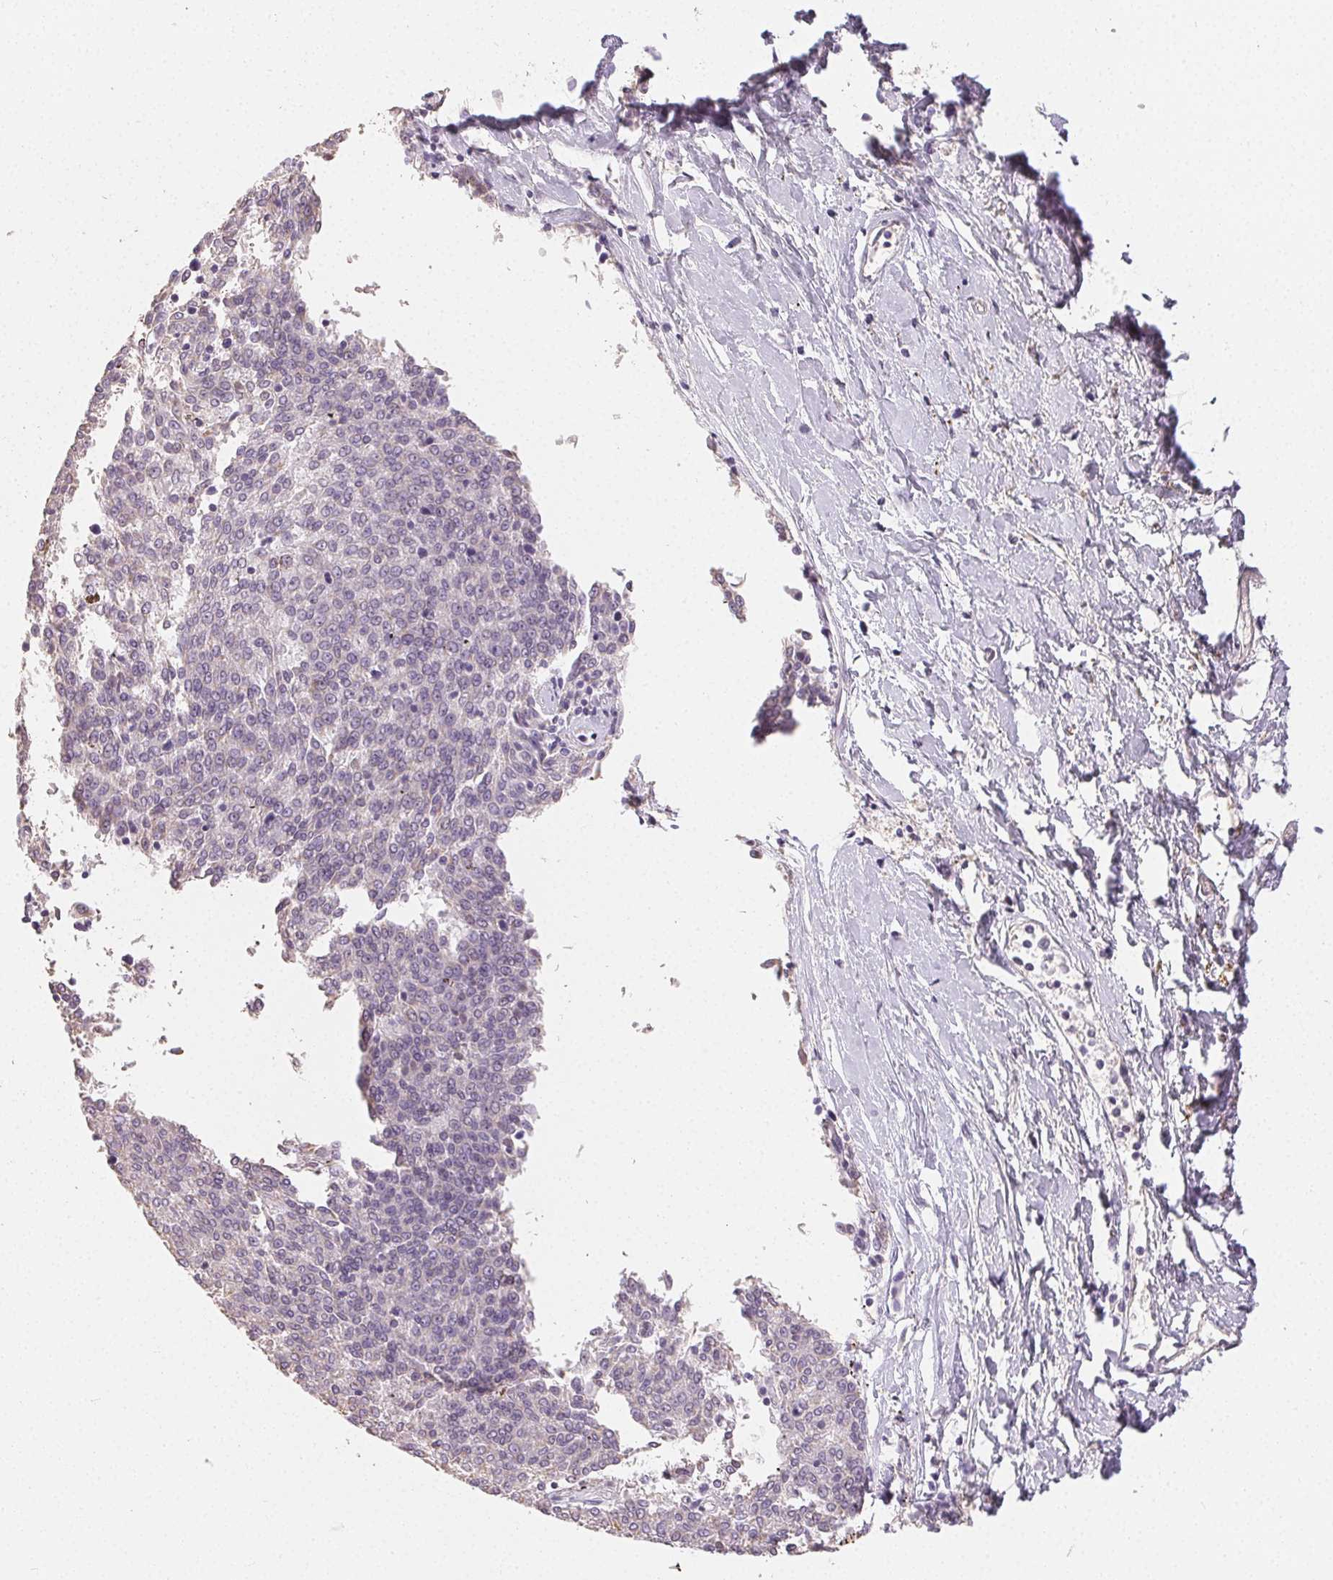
{"staining": {"intensity": "negative", "quantity": "none", "location": "none"}, "tissue": "melanoma", "cell_type": "Tumor cells", "image_type": "cancer", "snomed": [{"axis": "morphology", "description": "Malignant melanoma, NOS"}, {"axis": "topography", "description": "Skin"}], "caption": "This is a histopathology image of immunohistochemistry (IHC) staining of malignant melanoma, which shows no positivity in tumor cells.", "gene": "TMEM174", "patient": {"sex": "female", "age": 72}}